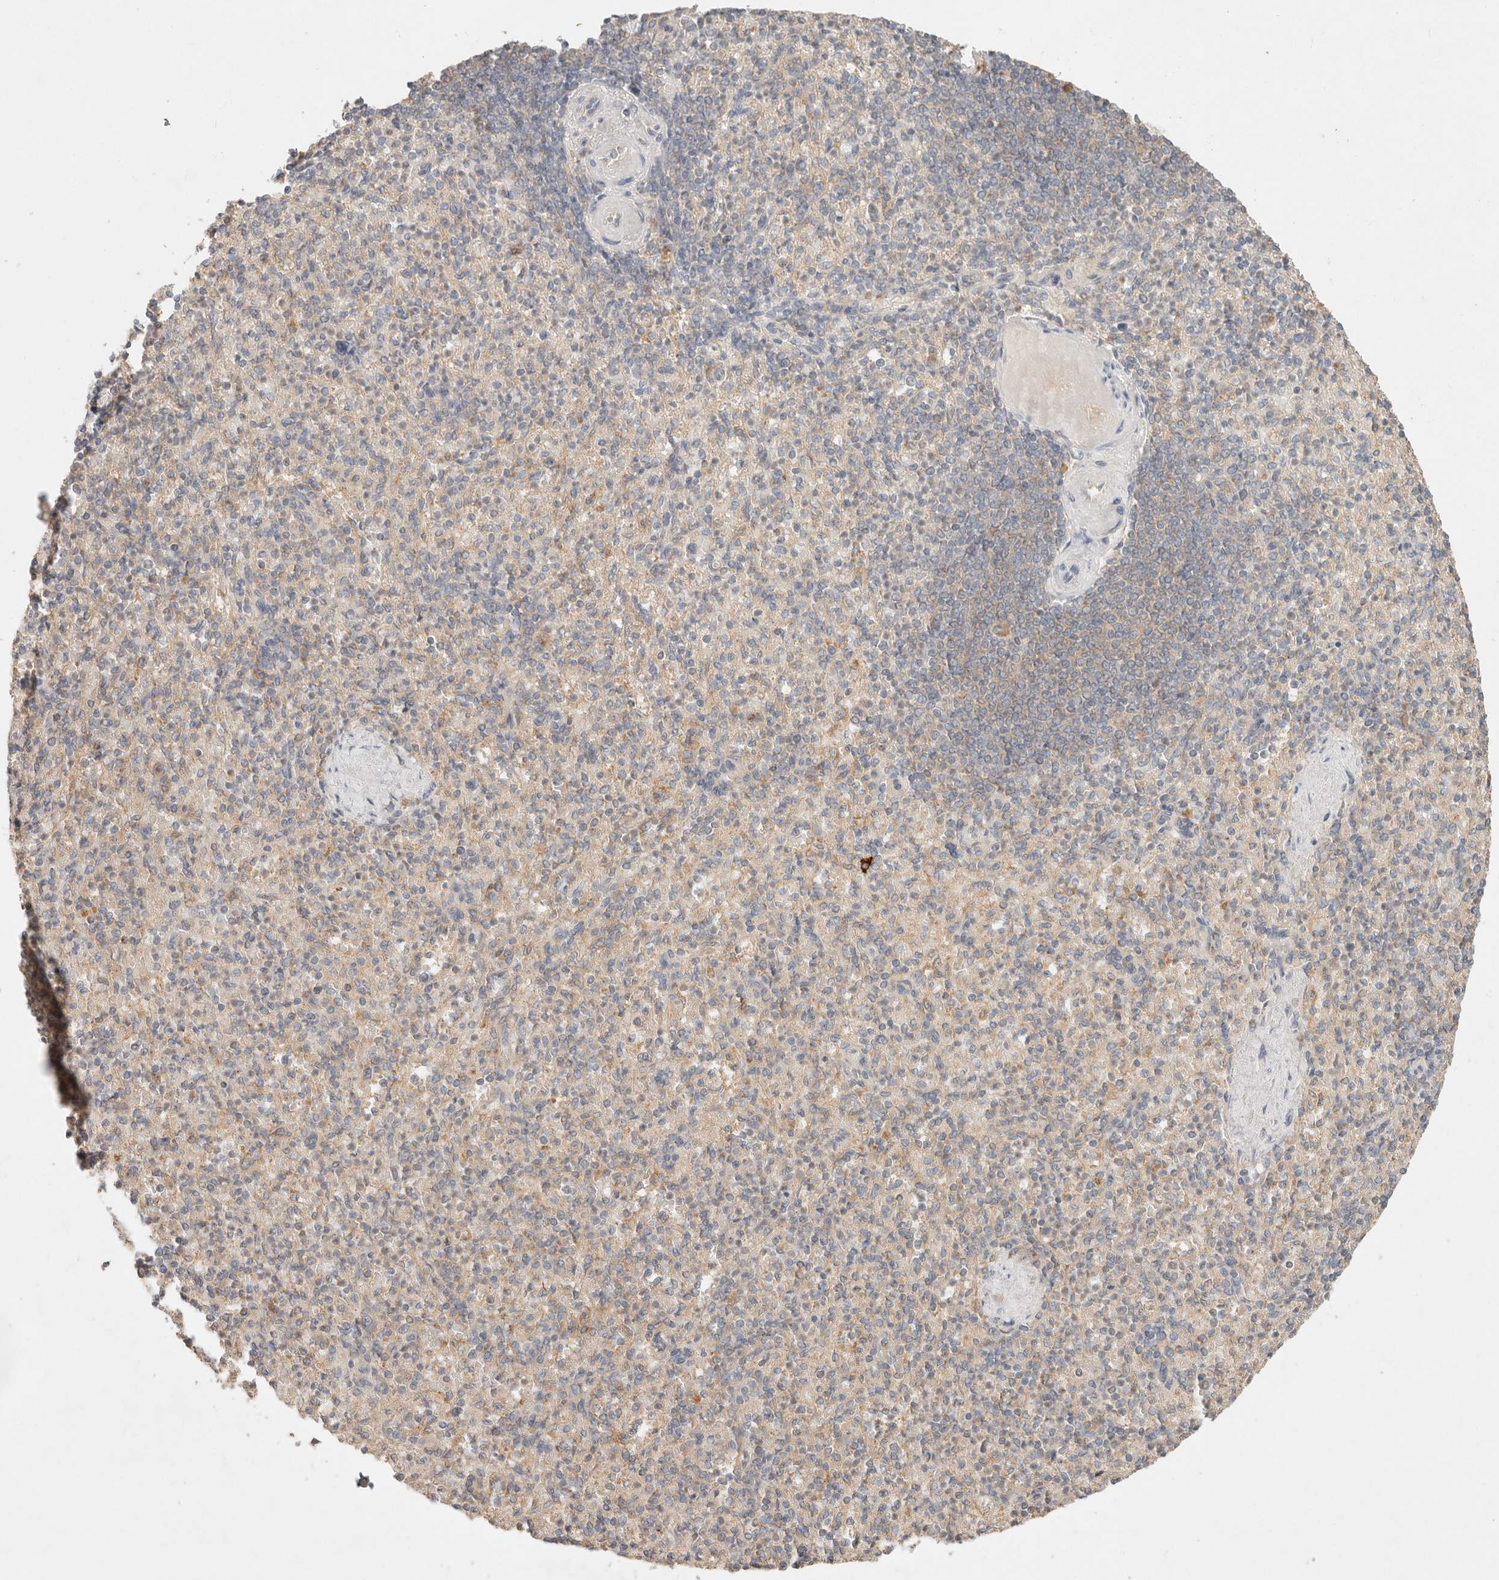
{"staining": {"intensity": "weak", "quantity": "<25%", "location": "cytoplasmic/membranous"}, "tissue": "spleen", "cell_type": "Cells in red pulp", "image_type": "normal", "snomed": [{"axis": "morphology", "description": "Normal tissue, NOS"}, {"axis": "topography", "description": "Spleen"}], "caption": "This image is of unremarkable spleen stained with immunohistochemistry to label a protein in brown with the nuclei are counter-stained blue. There is no positivity in cells in red pulp. (Brightfield microscopy of DAB (3,3'-diaminobenzidine) IHC at high magnification).", "gene": "HECTD3", "patient": {"sex": "female", "age": 74}}